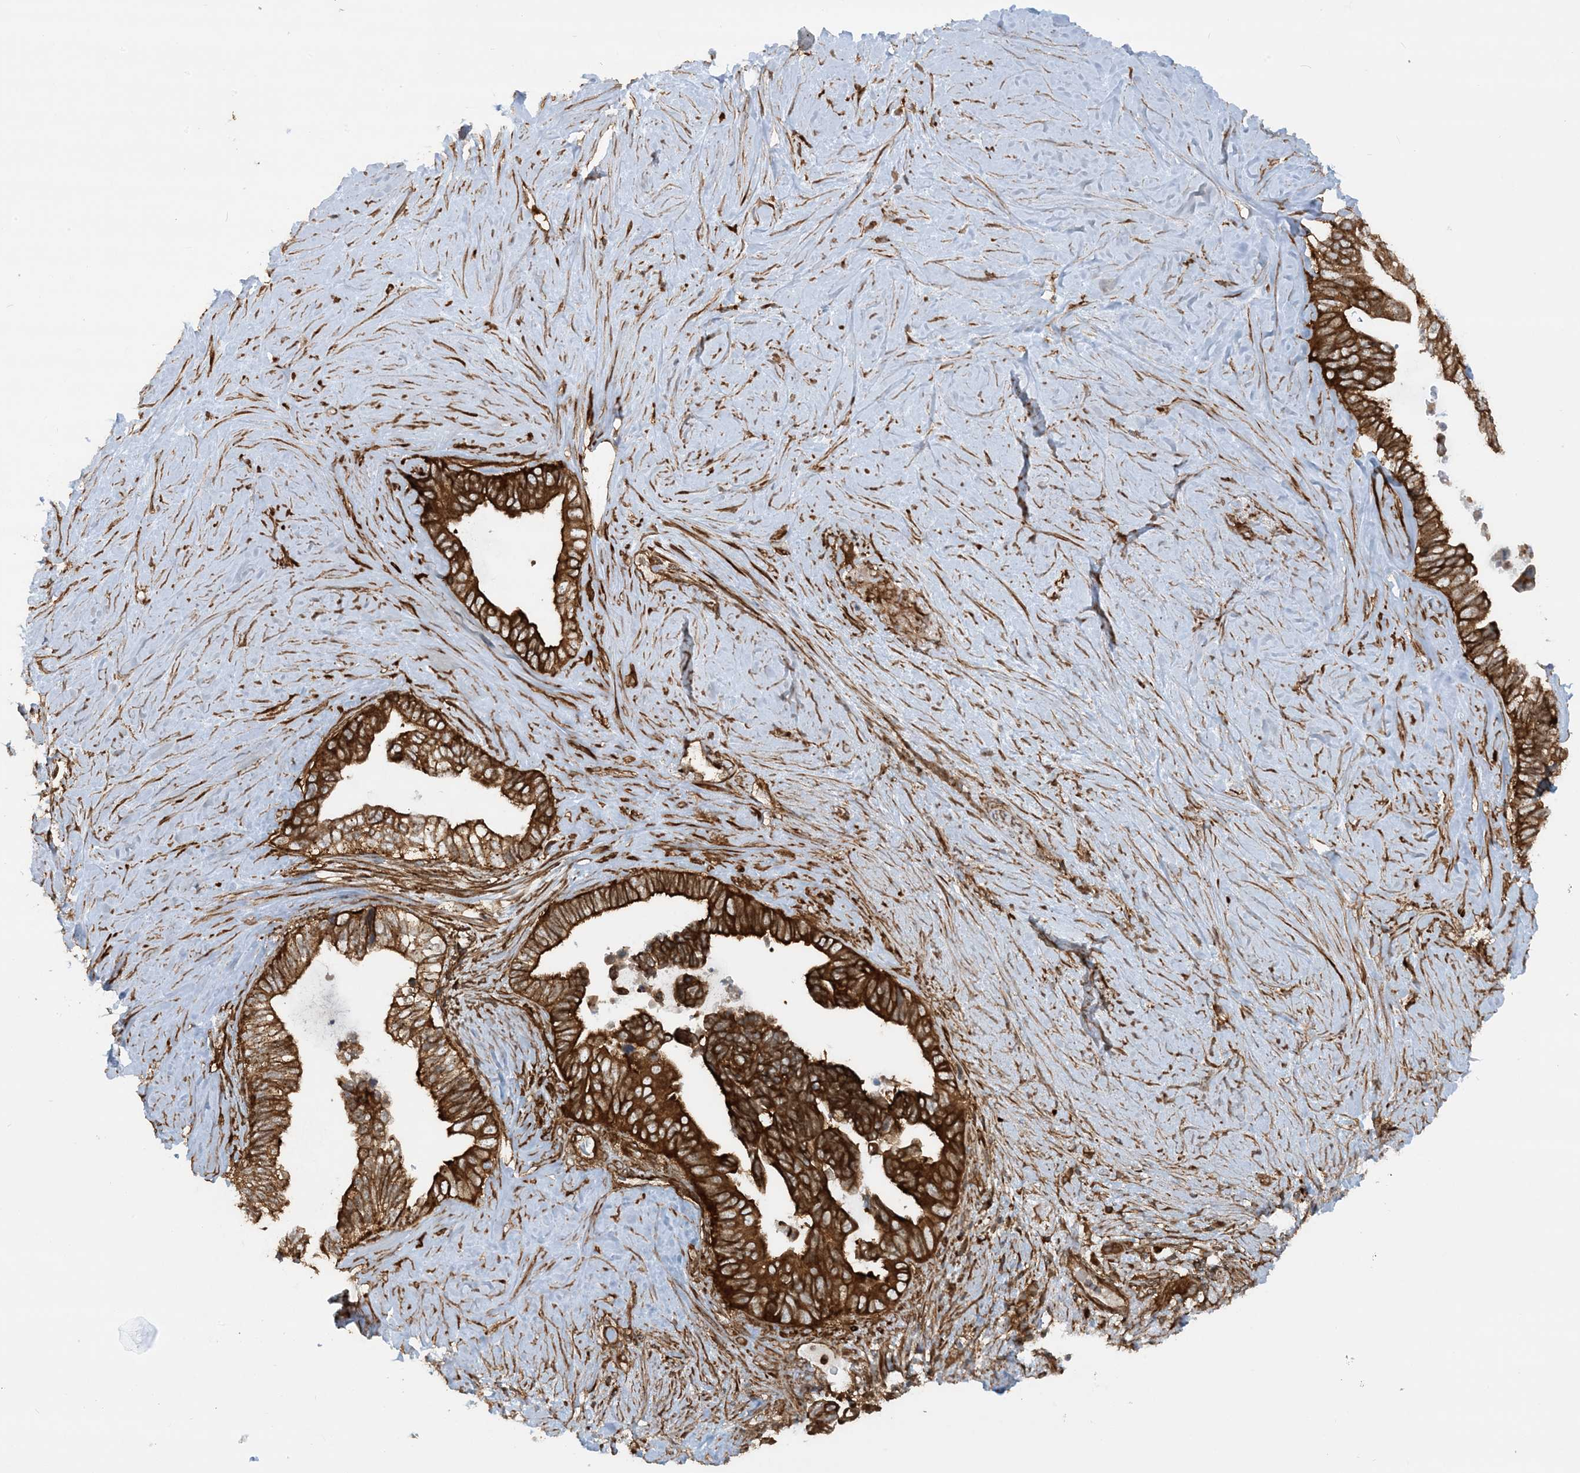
{"staining": {"intensity": "strong", "quantity": ">75%", "location": "cytoplasmic/membranous"}, "tissue": "pancreatic cancer", "cell_type": "Tumor cells", "image_type": "cancer", "snomed": [{"axis": "morphology", "description": "Adenocarcinoma, NOS"}, {"axis": "topography", "description": "Pancreas"}], "caption": "A high-resolution photomicrograph shows immunohistochemistry (IHC) staining of pancreatic cancer, which displays strong cytoplasmic/membranous expression in approximately >75% of tumor cells. The staining was performed using DAB, with brown indicating positive protein expression. Nuclei are stained blue with hematoxylin.", "gene": "STAM2", "patient": {"sex": "female", "age": 72}}